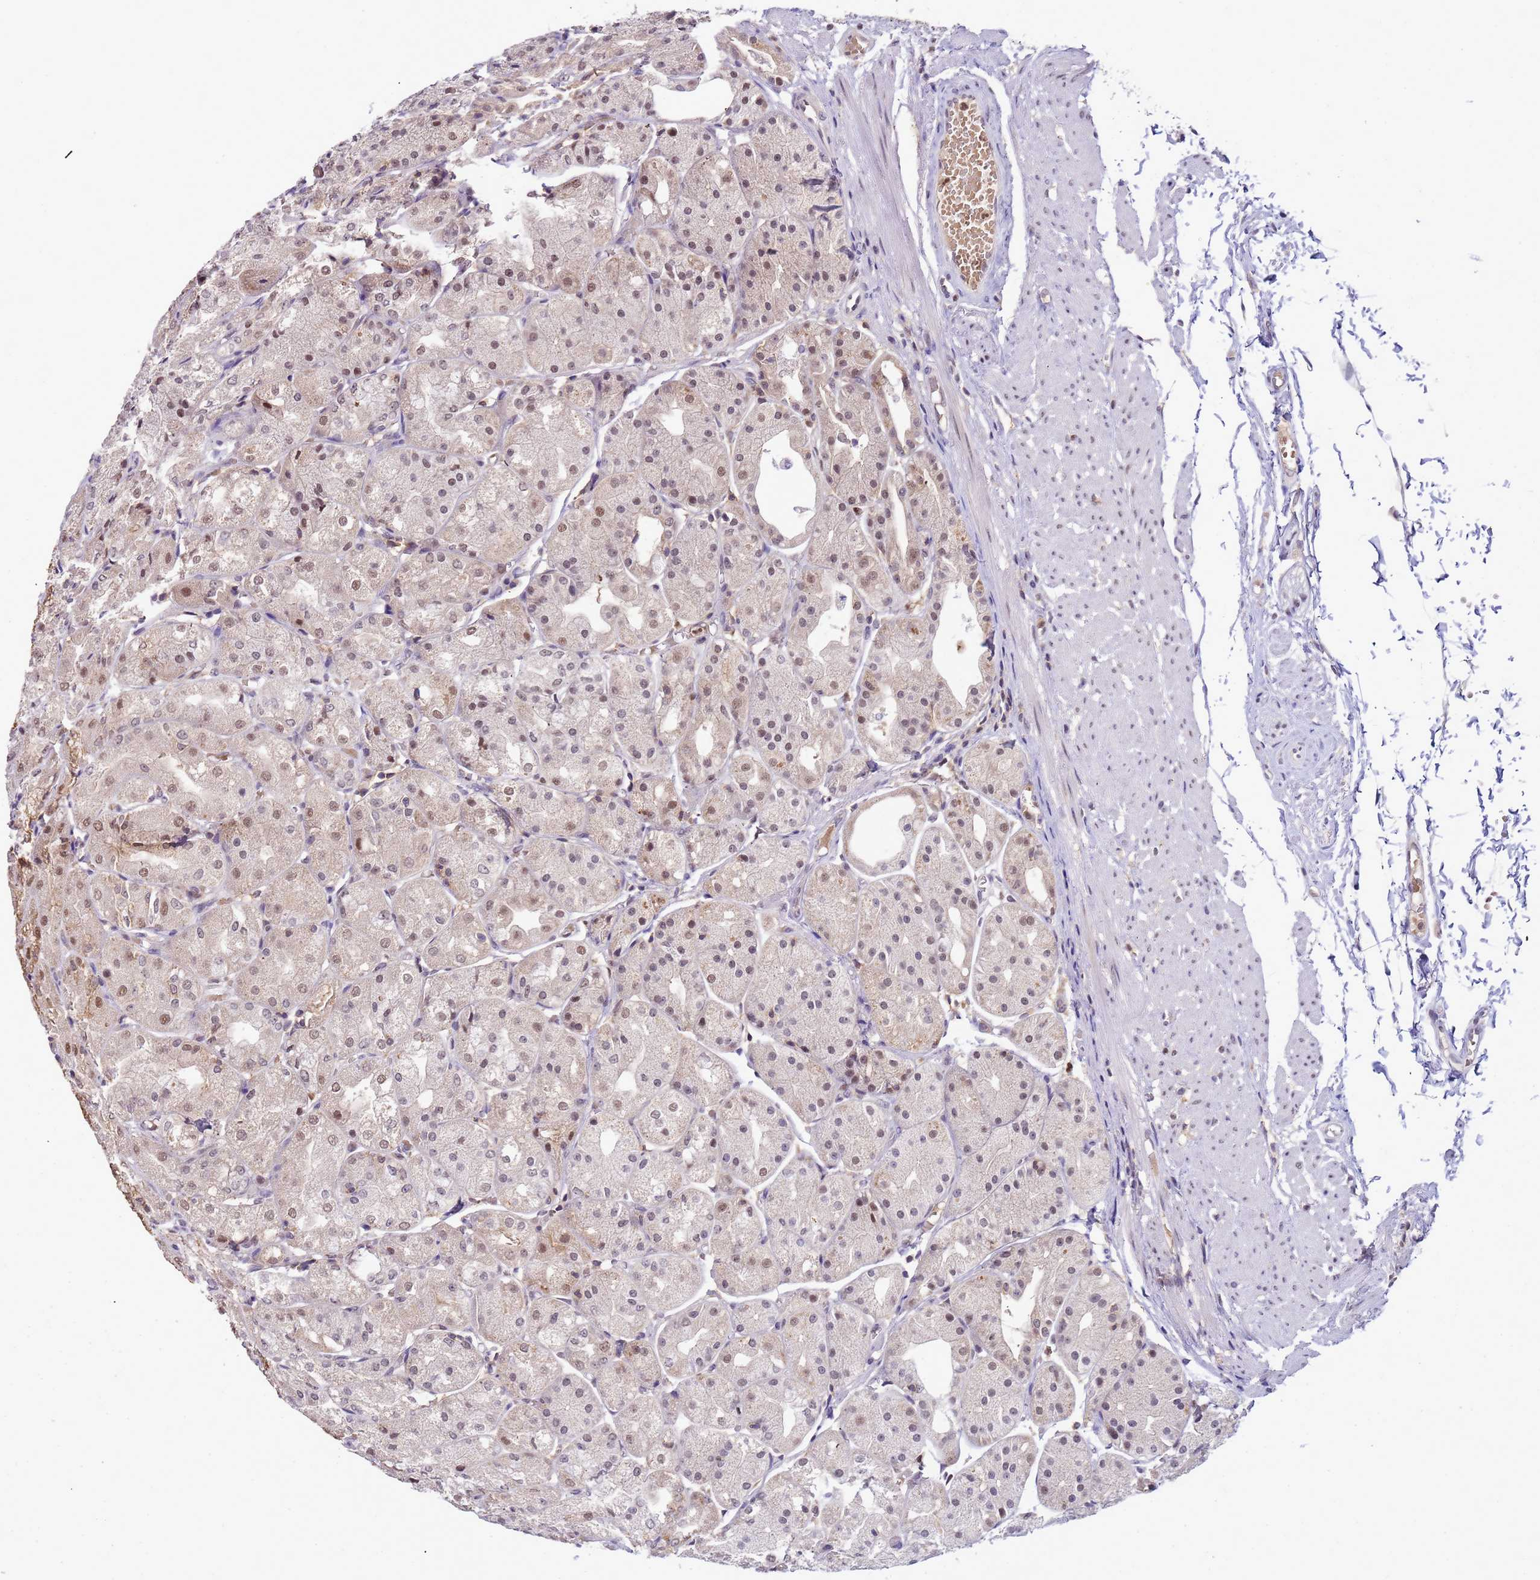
{"staining": {"intensity": "weak", "quantity": "25%-75%", "location": "nuclear"}, "tissue": "stomach", "cell_type": "Glandular cells", "image_type": "normal", "snomed": [{"axis": "morphology", "description": "Normal tissue, NOS"}, {"axis": "topography", "description": "Stomach, upper"}], "caption": "Unremarkable stomach was stained to show a protein in brown. There is low levels of weak nuclear staining in approximately 25%-75% of glandular cells. The protein of interest is shown in brown color, while the nuclei are stained blue.", "gene": "CD53", "patient": {"sex": "male", "age": 72}}